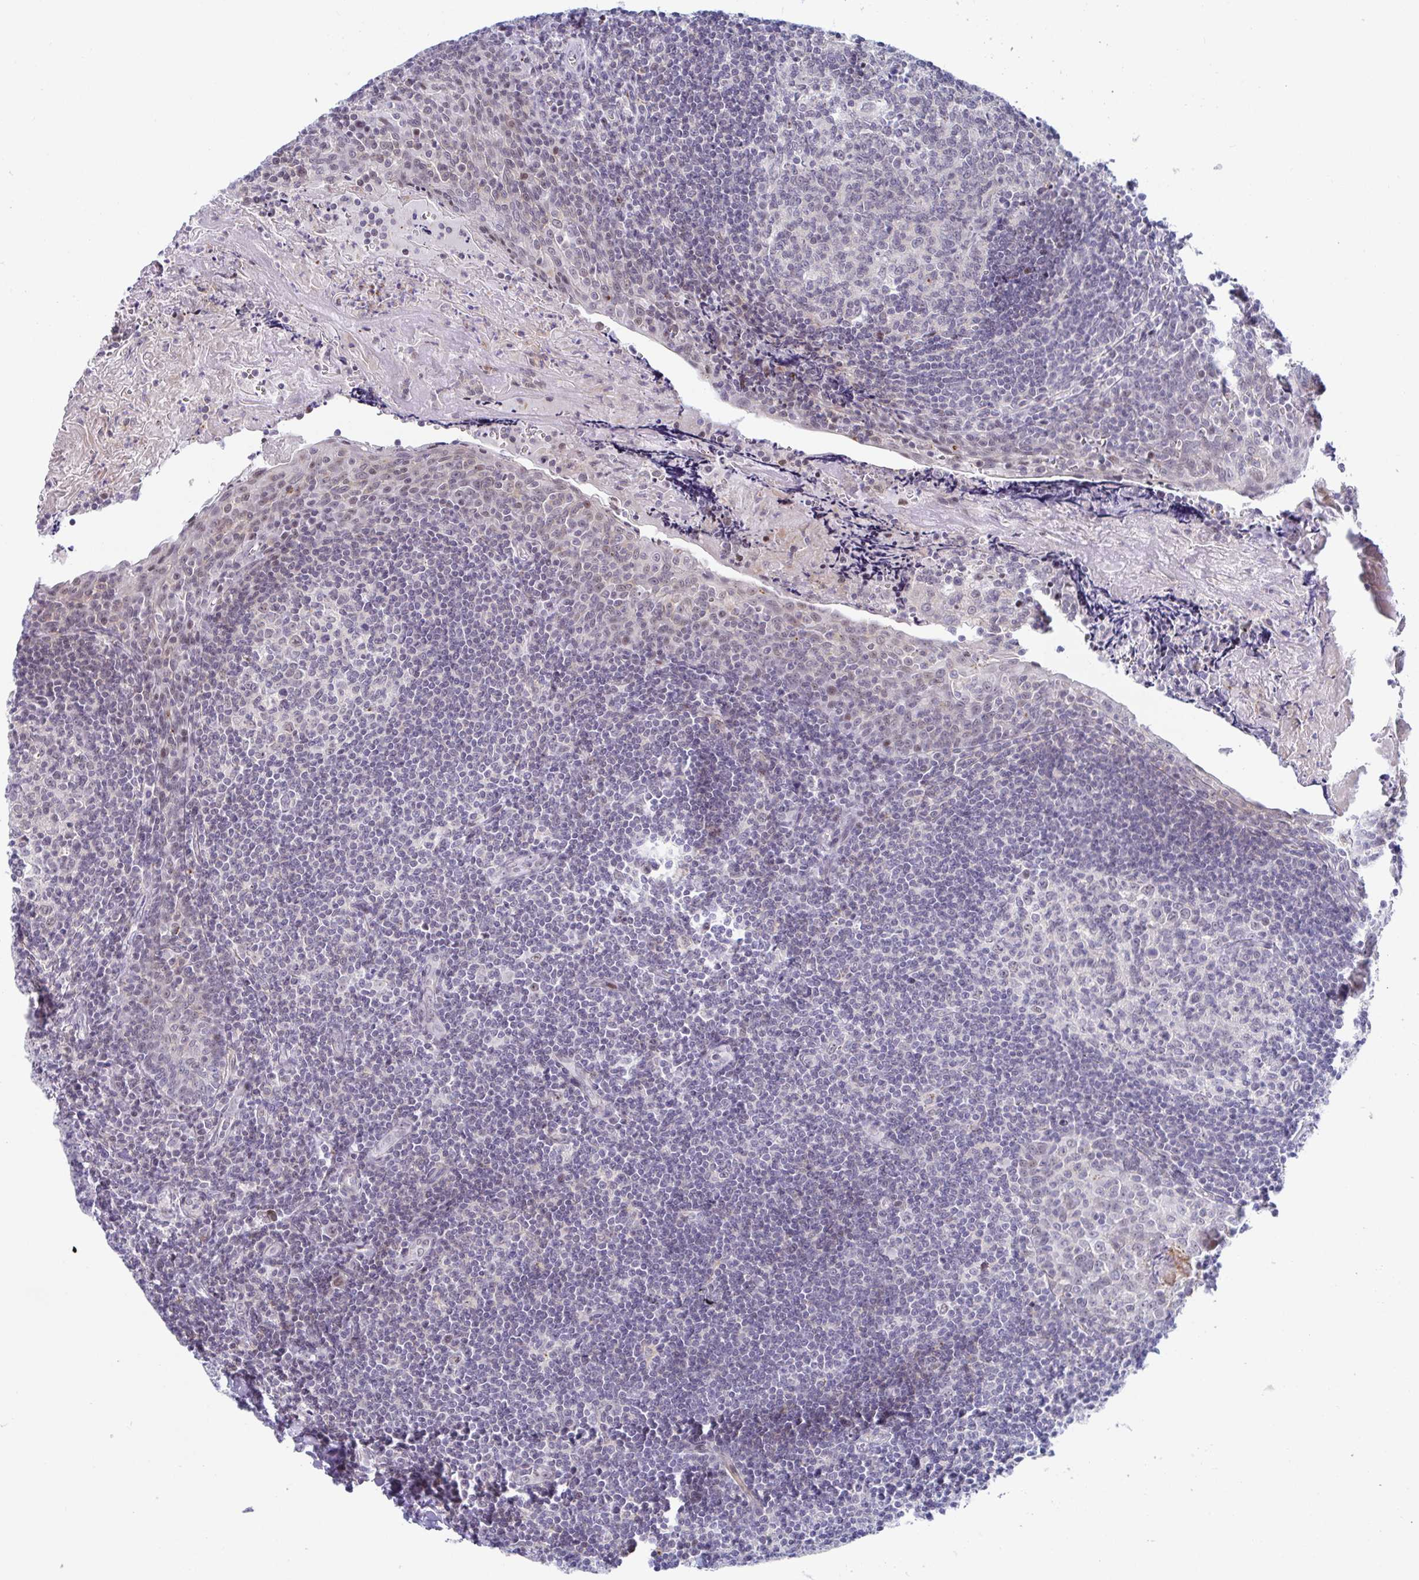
{"staining": {"intensity": "weak", "quantity": "25%-75%", "location": "cytoplasmic/membranous,nuclear"}, "tissue": "tonsil", "cell_type": "Germinal center cells", "image_type": "normal", "snomed": [{"axis": "morphology", "description": "Normal tissue, NOS"}, {"axis": "morphology", "description": "Inflammation, NOS"}, {"axis": "topography", "description": "Tonsil"}], "caption": "High-power microscopy captured an immunohistochemistry image of unremarkable tonsil, revealing weak cytoplasmic/membranous,nuclear positivity in about 25%-75% of germinal center cells.", "gene": "WDR72", "patient": {"sex": "female", "age": 31}}